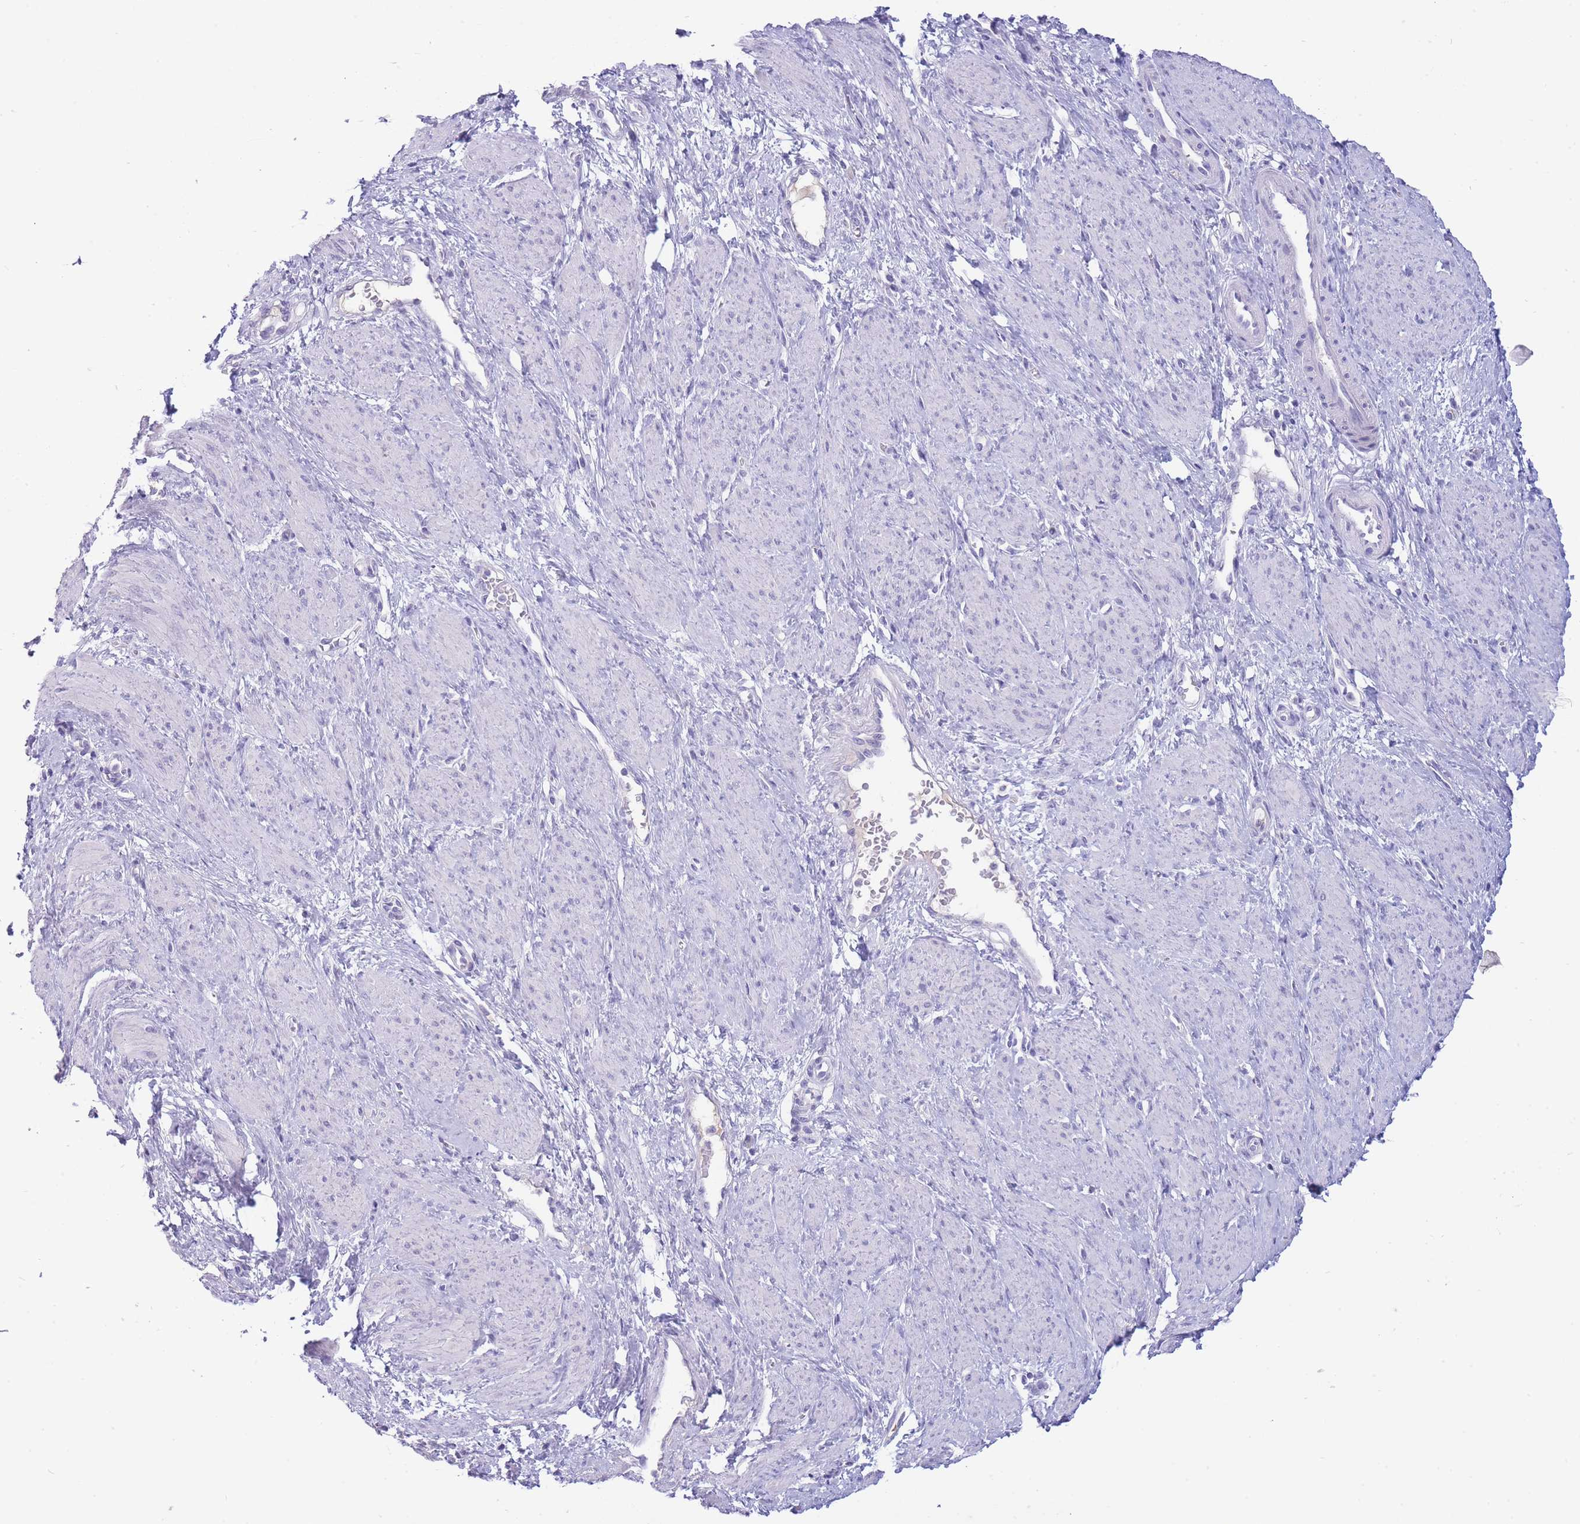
{"staining": {"intensity": "negative", "quantity": "none", "location": "none"}, "tissue": "smooth muscle", "cell_type": "Smooth muscle cells", "image_type": "normal", "snomed": [{"axis": "morphology", "description": "Normal tissue, NOS"}, {"axis": "topography", "description": "Smooth muscle"}, {"axis": "topography", "description": "Uterus"}], "caption": "There is no significant positivity in smooth muscle cells of smooth muscle. (DAB immunohistochemistry (IHC) with hematoxylin counter stain).", "gene": "ASAP3", "patient": {"sex": "female", "age": 39}}